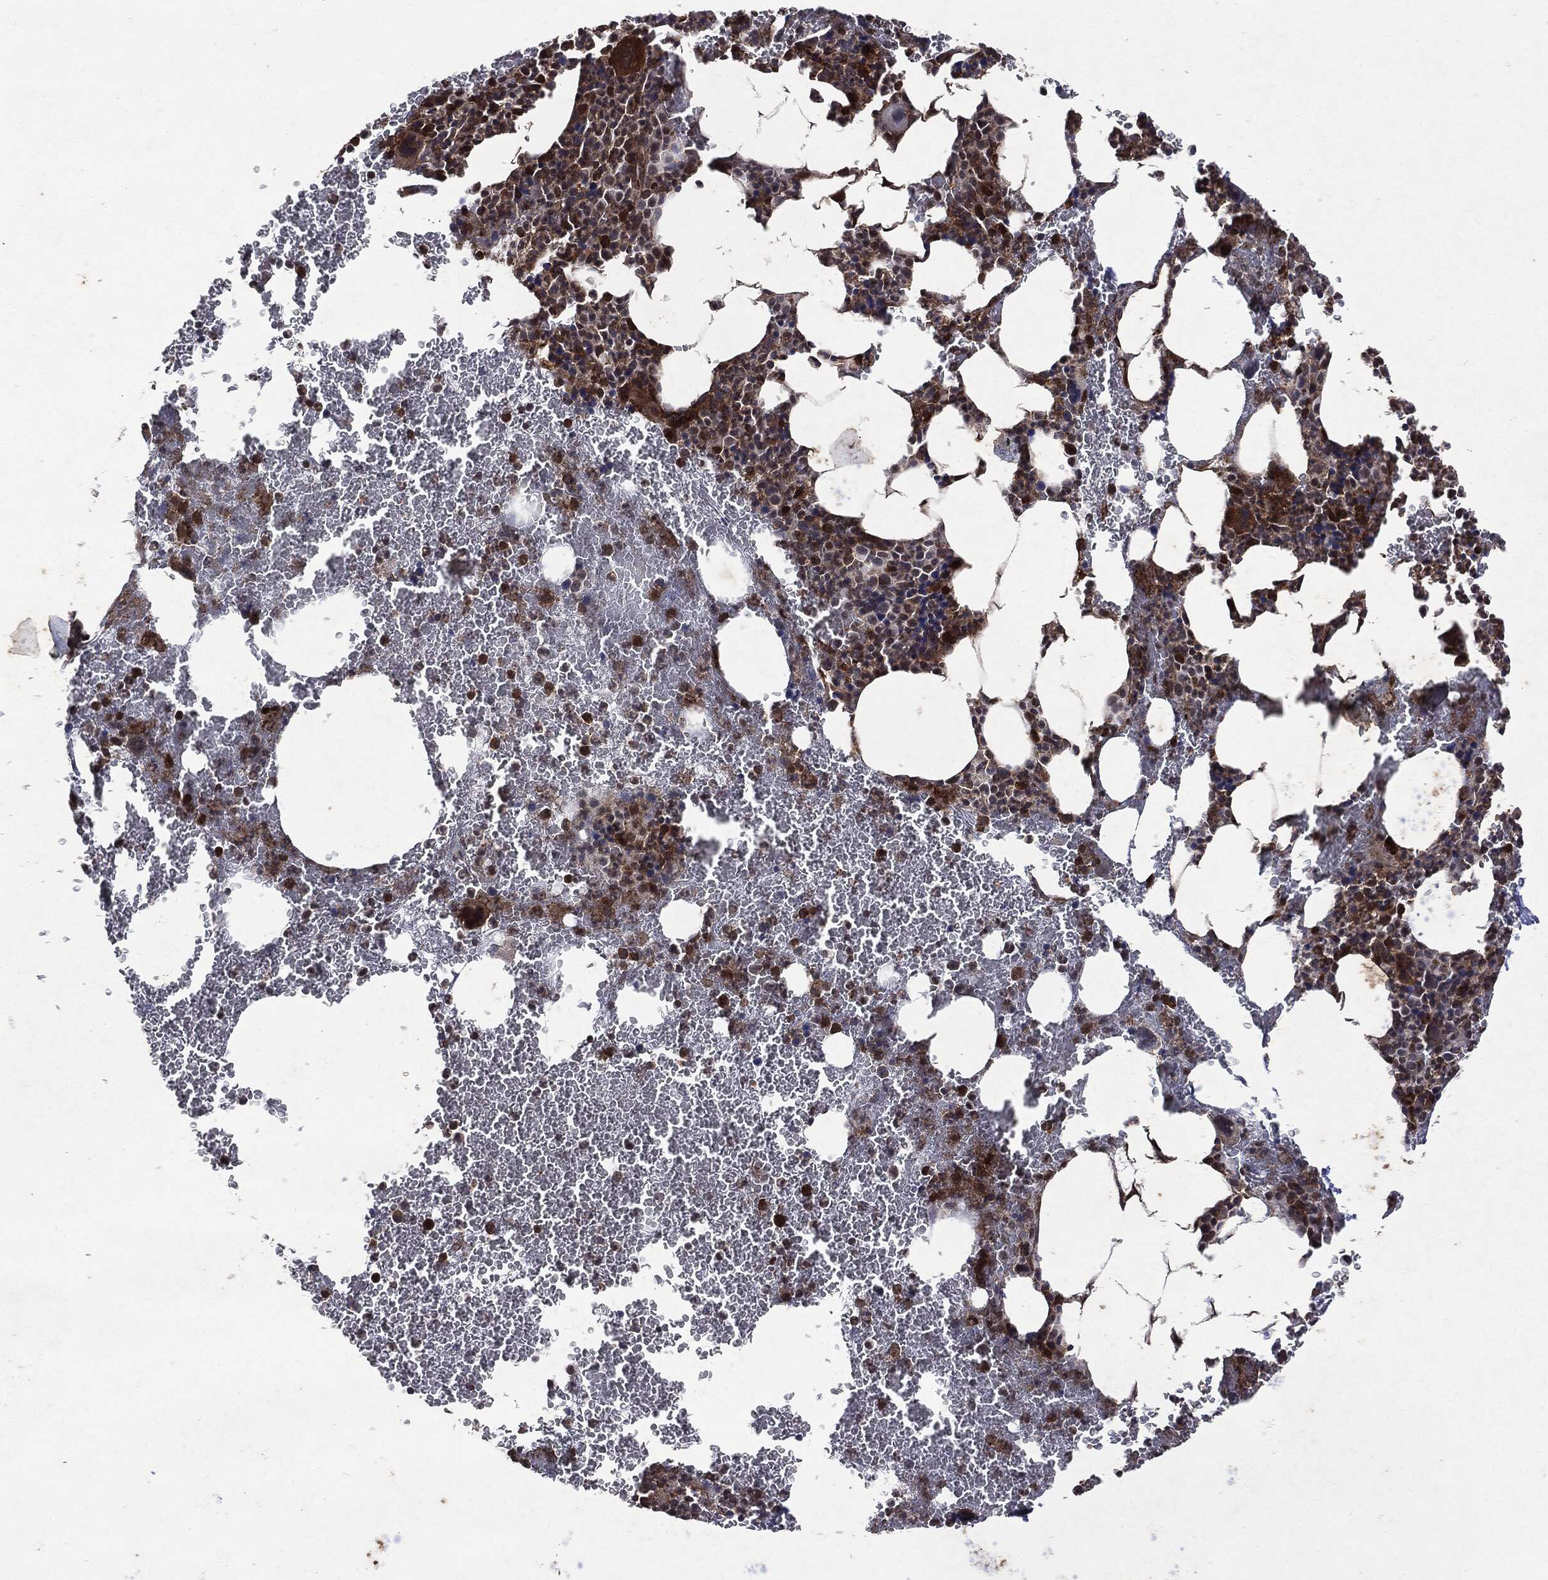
{"staining": {"intensity": "moderate", "quantity": ">75%", "location": "cytoplasmic/membranous"}, "tissue": "bone marrow", "cell_type": "Hematopoietic cells", "image_type": "normal", "snomed": [{"axis": "morphology", "description": "Normal tissue, NOS"}, {"axis": "topography", "description": "Bone marrow"}], "caption": "An immunohistochemistry image of unremarkable tissue is shown. Protein staining in brown shows moderate cytoplasmic/membranous positivity in bone marrow within hematopoietic cells. (DAB = brown stain, brightfield microscopy at high magnification).", "gene": "PTEN", "patient": {"sex": "male", "age": 91}}